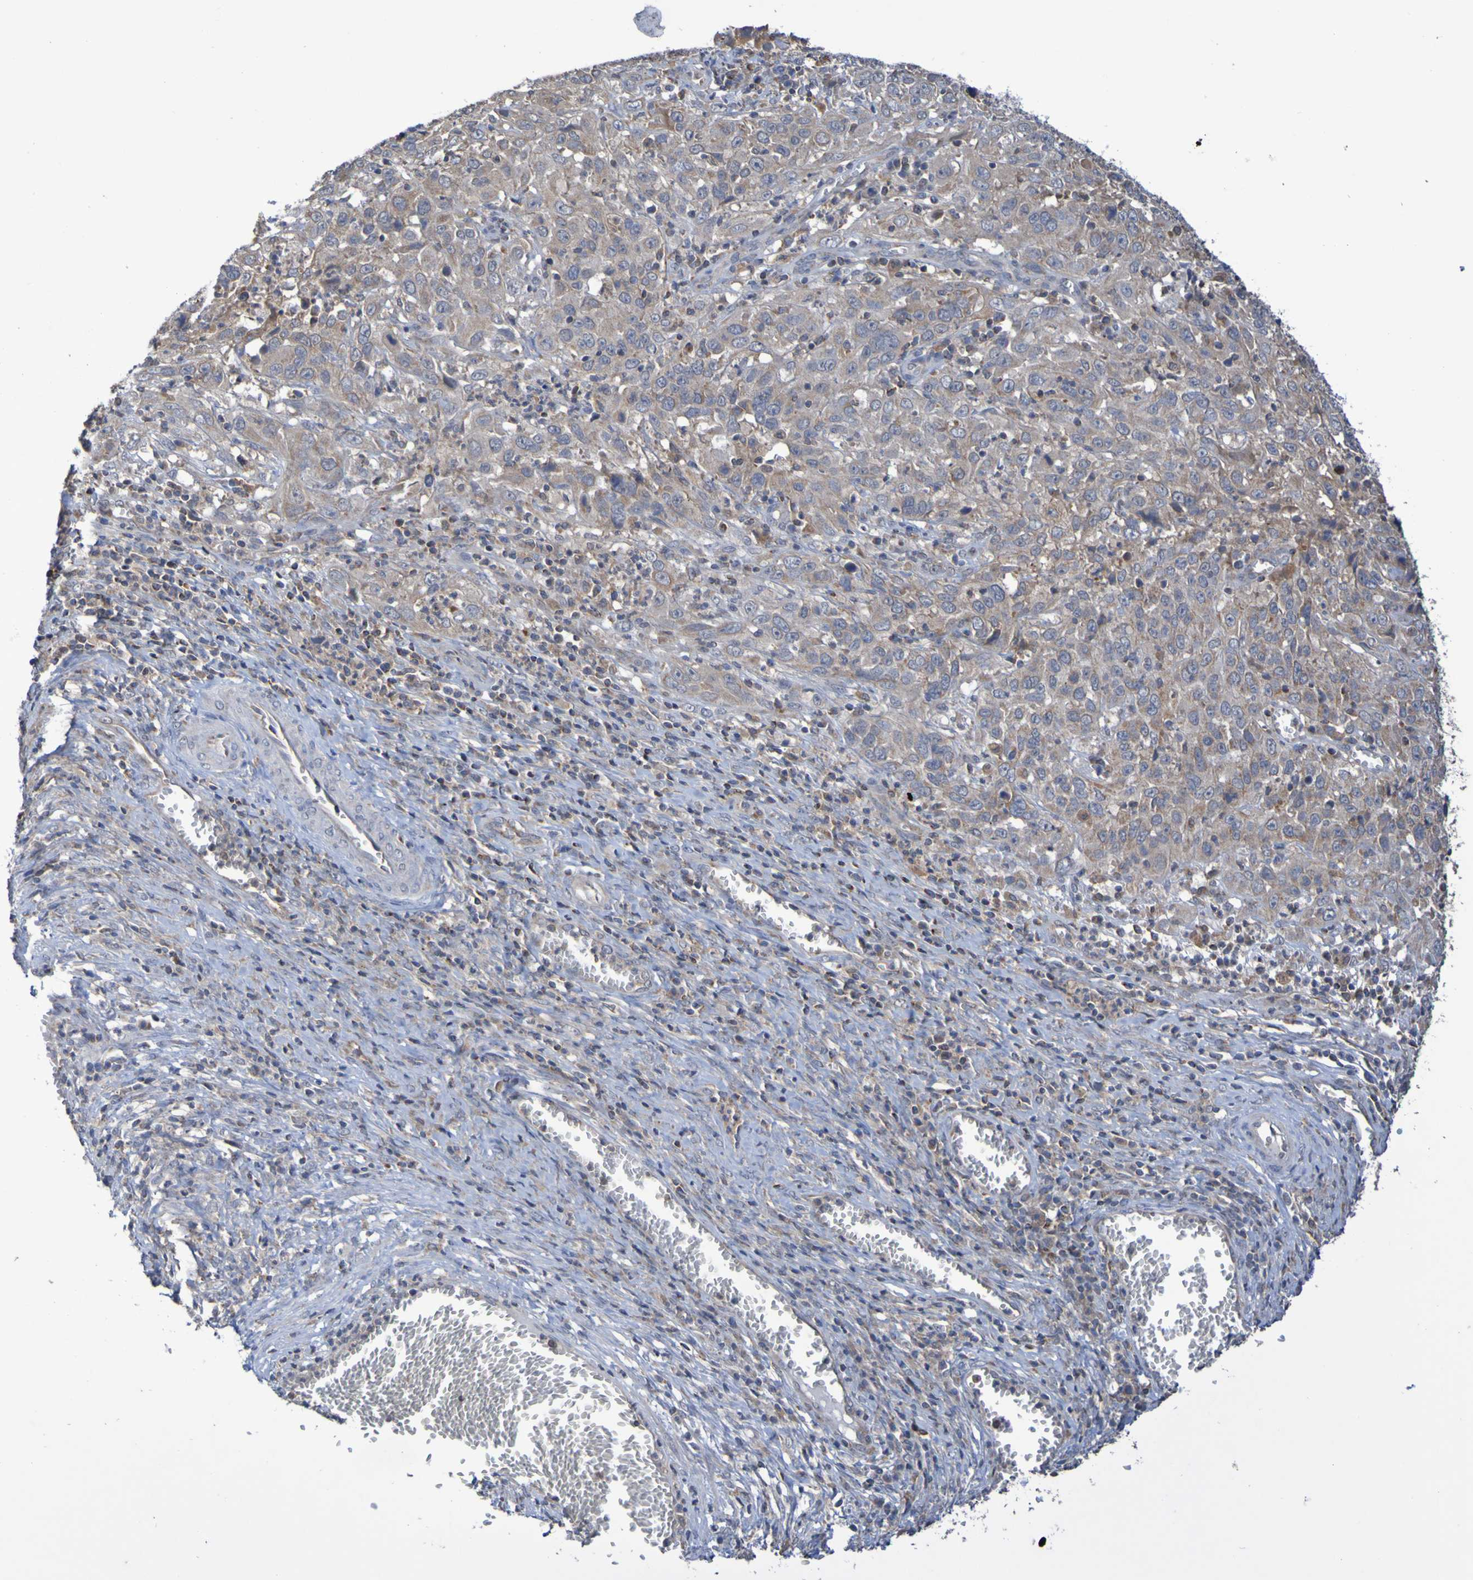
{"staining": {"intensity": "moderate", "quantity": "25%-75%", "location": "cytoplasmic/membranous"}, "tissue": "cervical cancer", "cell_type": "Tumor cells", "image_type": "cancer", "snomed": [{"axis": "morphology", "description": "Squamous cell carcinoma, NOS"}, {"axis": "topography", "description": "Cervix"}], "caption": "Cervical squamous cell carcinoma tissue demonstrates moderate cytoplasmic/membranous expression in approximately 25%-75% of tumor cells, visualized by immunohistochemistry.", "gene": "C3orf18", "patient": {"sex": "female", "age": 32}}